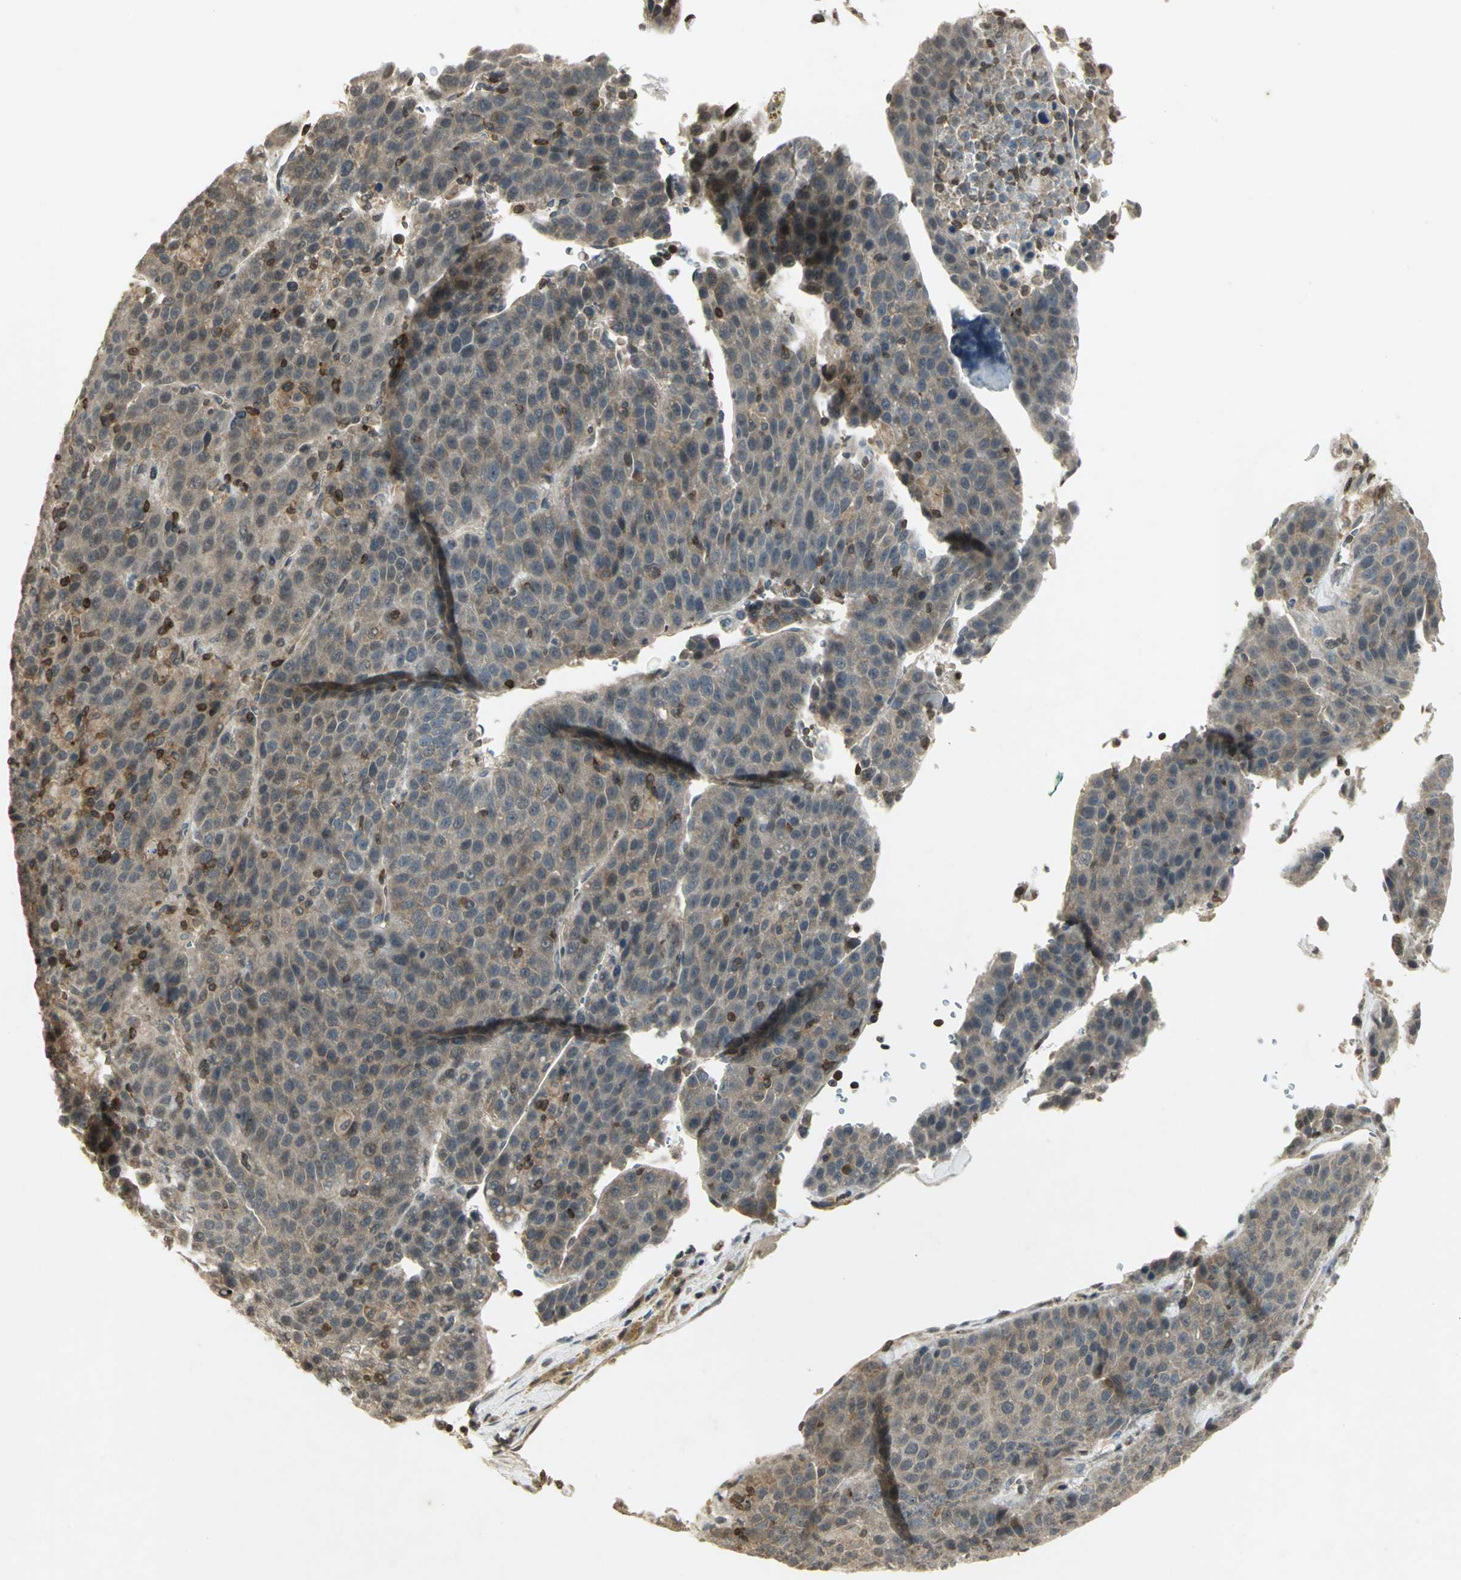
{"staining": {"intensity": "weak", "quantity": "25%-75%", "location": "cytoplasmic/membranous"}, "tissue": "liver cancer", "cell_type": "Tumor cells", "image_type": "cancer", "snomed": [{"axis": "morphology", "description": "Carcinoma, Hepatocellular, NOS"}, {"axis": "topography", "description": "Liver"}], "caption": "Immunohistochemical staining of liver hepatocellular carcinoma shows low levels of weak cytoplasmic/membranous protein expression in about 25%-75% of tumor cells.", "gene": "IL16", "patient": {"sex": "female", "age": 53}}